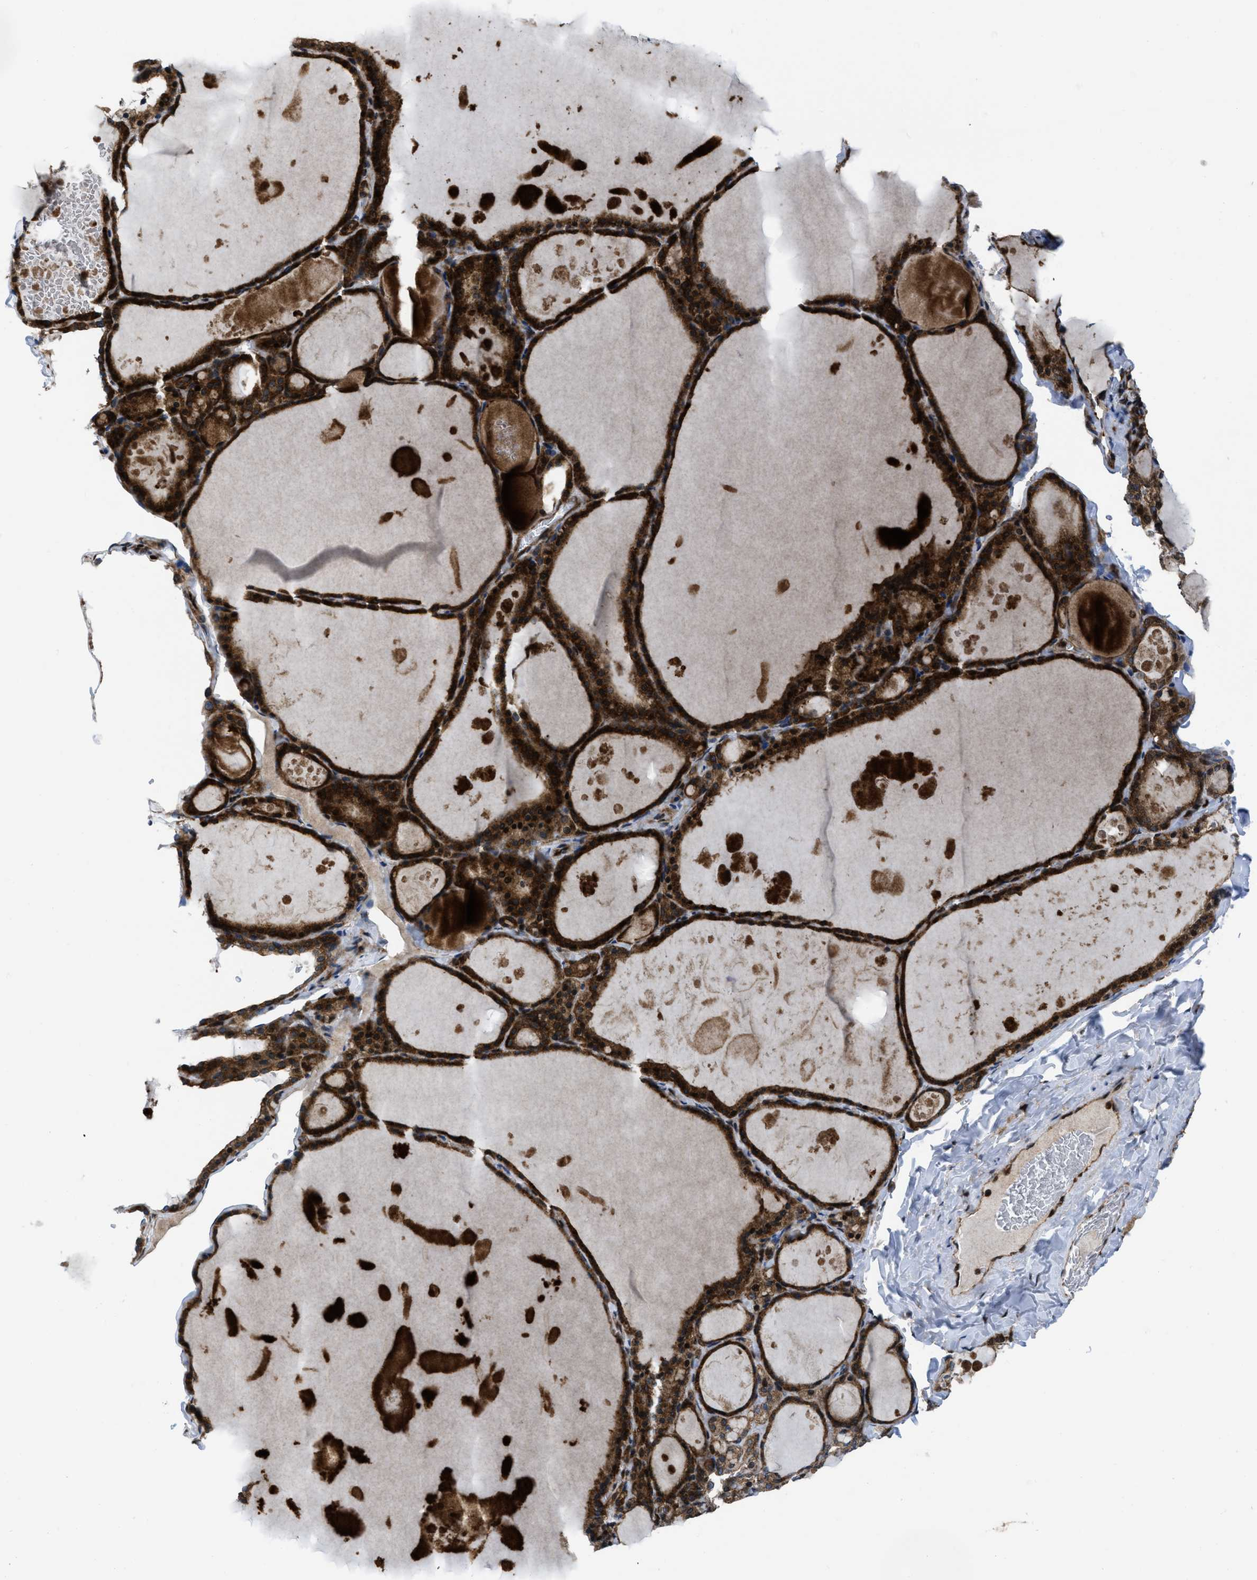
{"staining": {"intensity": "strong", "quantity": ">75%", "location": "cytoplasmic/membranous"}, "tissue": "thyroid gland", "cell_type": "Glandular cells", "image_type": "normal", "snomed": [{"axis": "morphology", "description": "Normal tissue, NOS"}, {"axis": "topography", "description": "Thyroid gland"}], "caption": "Human thyroid gland stained with a brown dye demonstrates strong cytoplasmic/membranous positive positivity in approximately >75% of glandular cells.", "gene": "PPP2CB", "patient": {"sex": "male", "age": 56}}